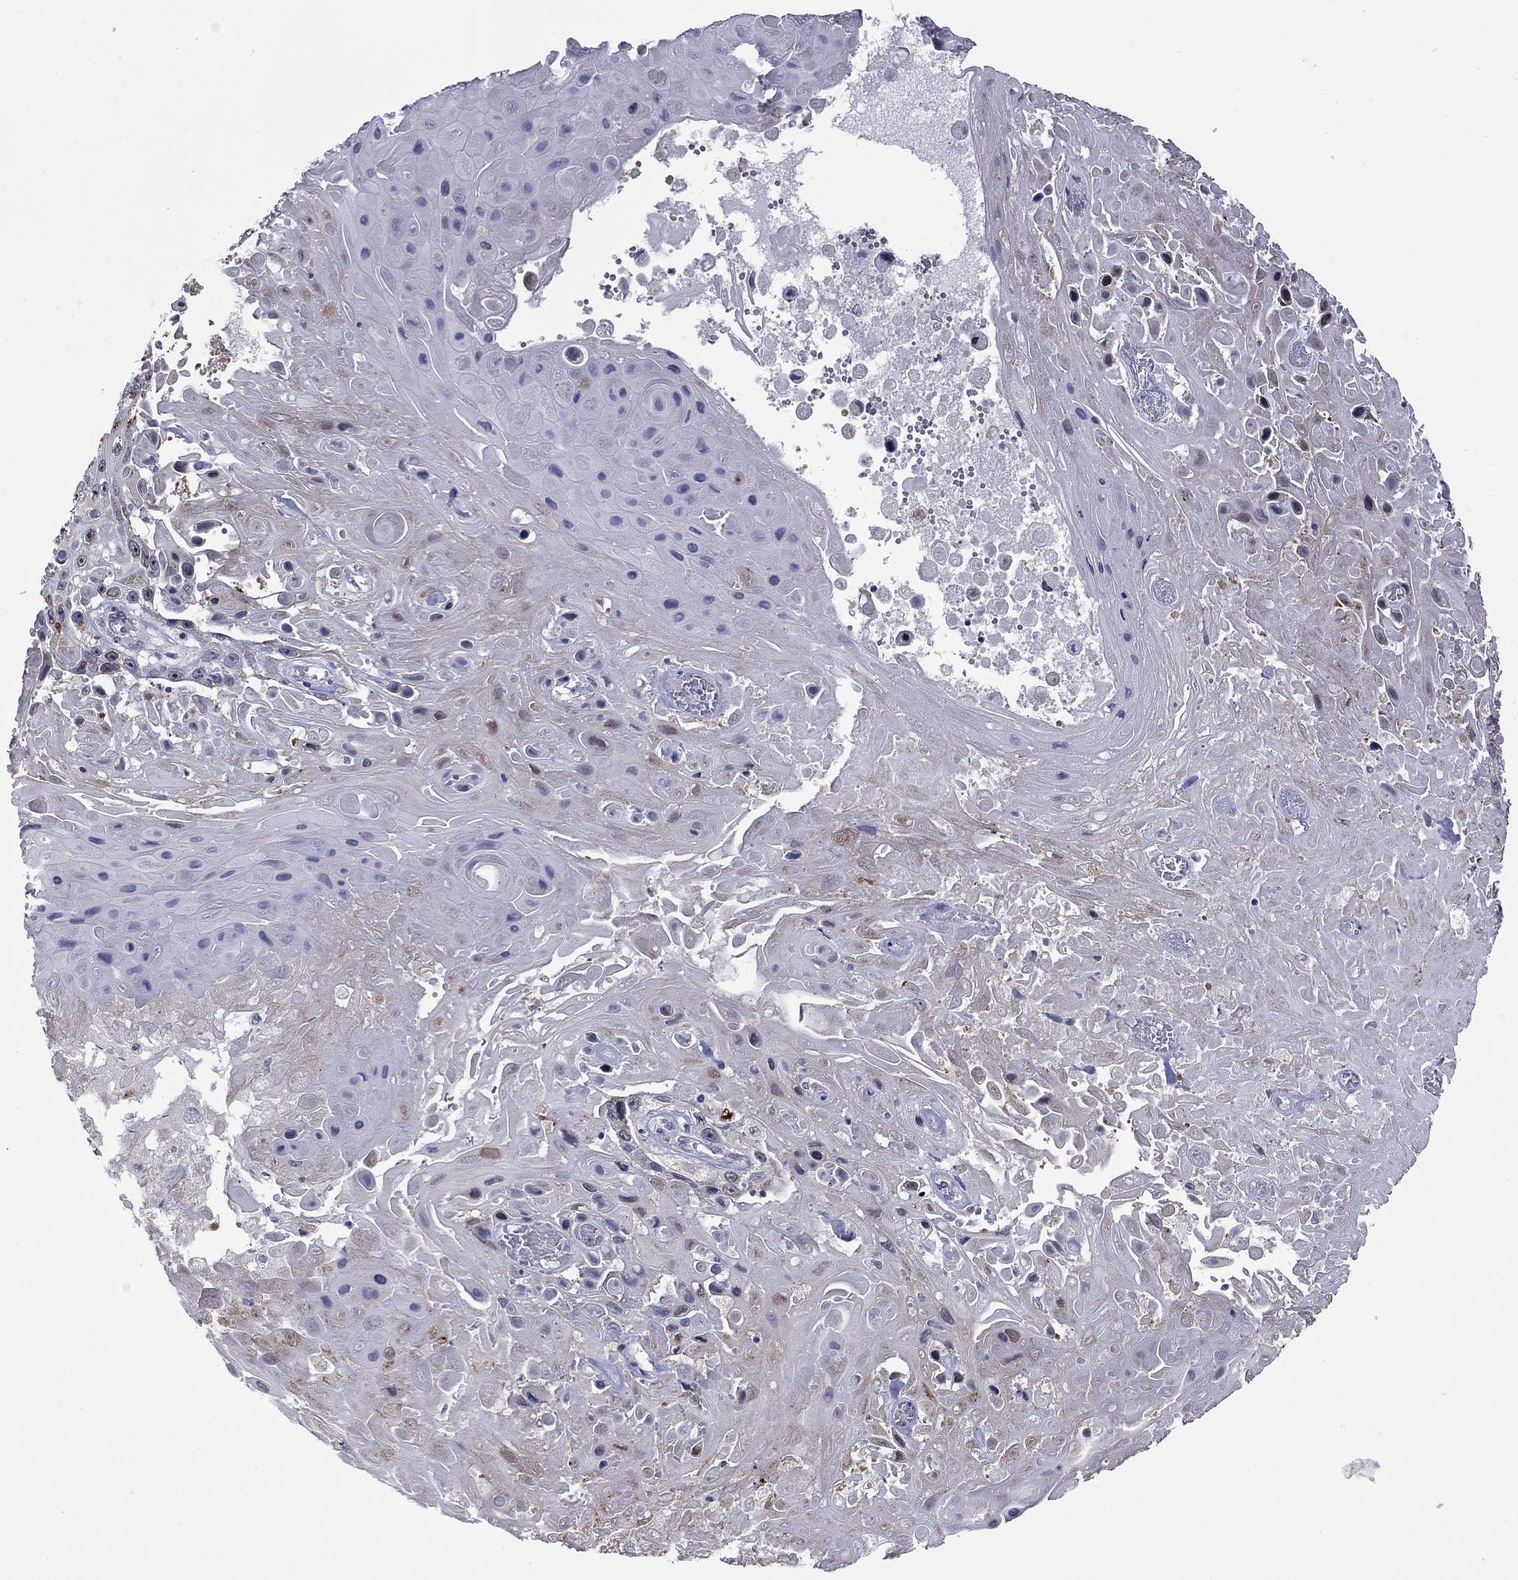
{"staining": {"intensity": "strong", "quantity": "25%-75%", "location": "cytoplasmic/membranous"}, "tissue": "skin cancer", "cell_type": "Tumor cells", "image_type": "cancer", "snomed": [{"axis": "morphology", "description": "Squamous cell carcinoma, NOS"}, {"axis": "topography", "description": "Skin"}], "caption": "Skin cancer was stained to show a protein in brown. There is high levels of strong cytoplasmic/membranous positivity in about 25%-75% of tumor cells. (DAB IHC, brown staining for protein, blue staining for nuclei).", "gene": "SHOC2", "patient": {"sex": "male", "age": 82}}